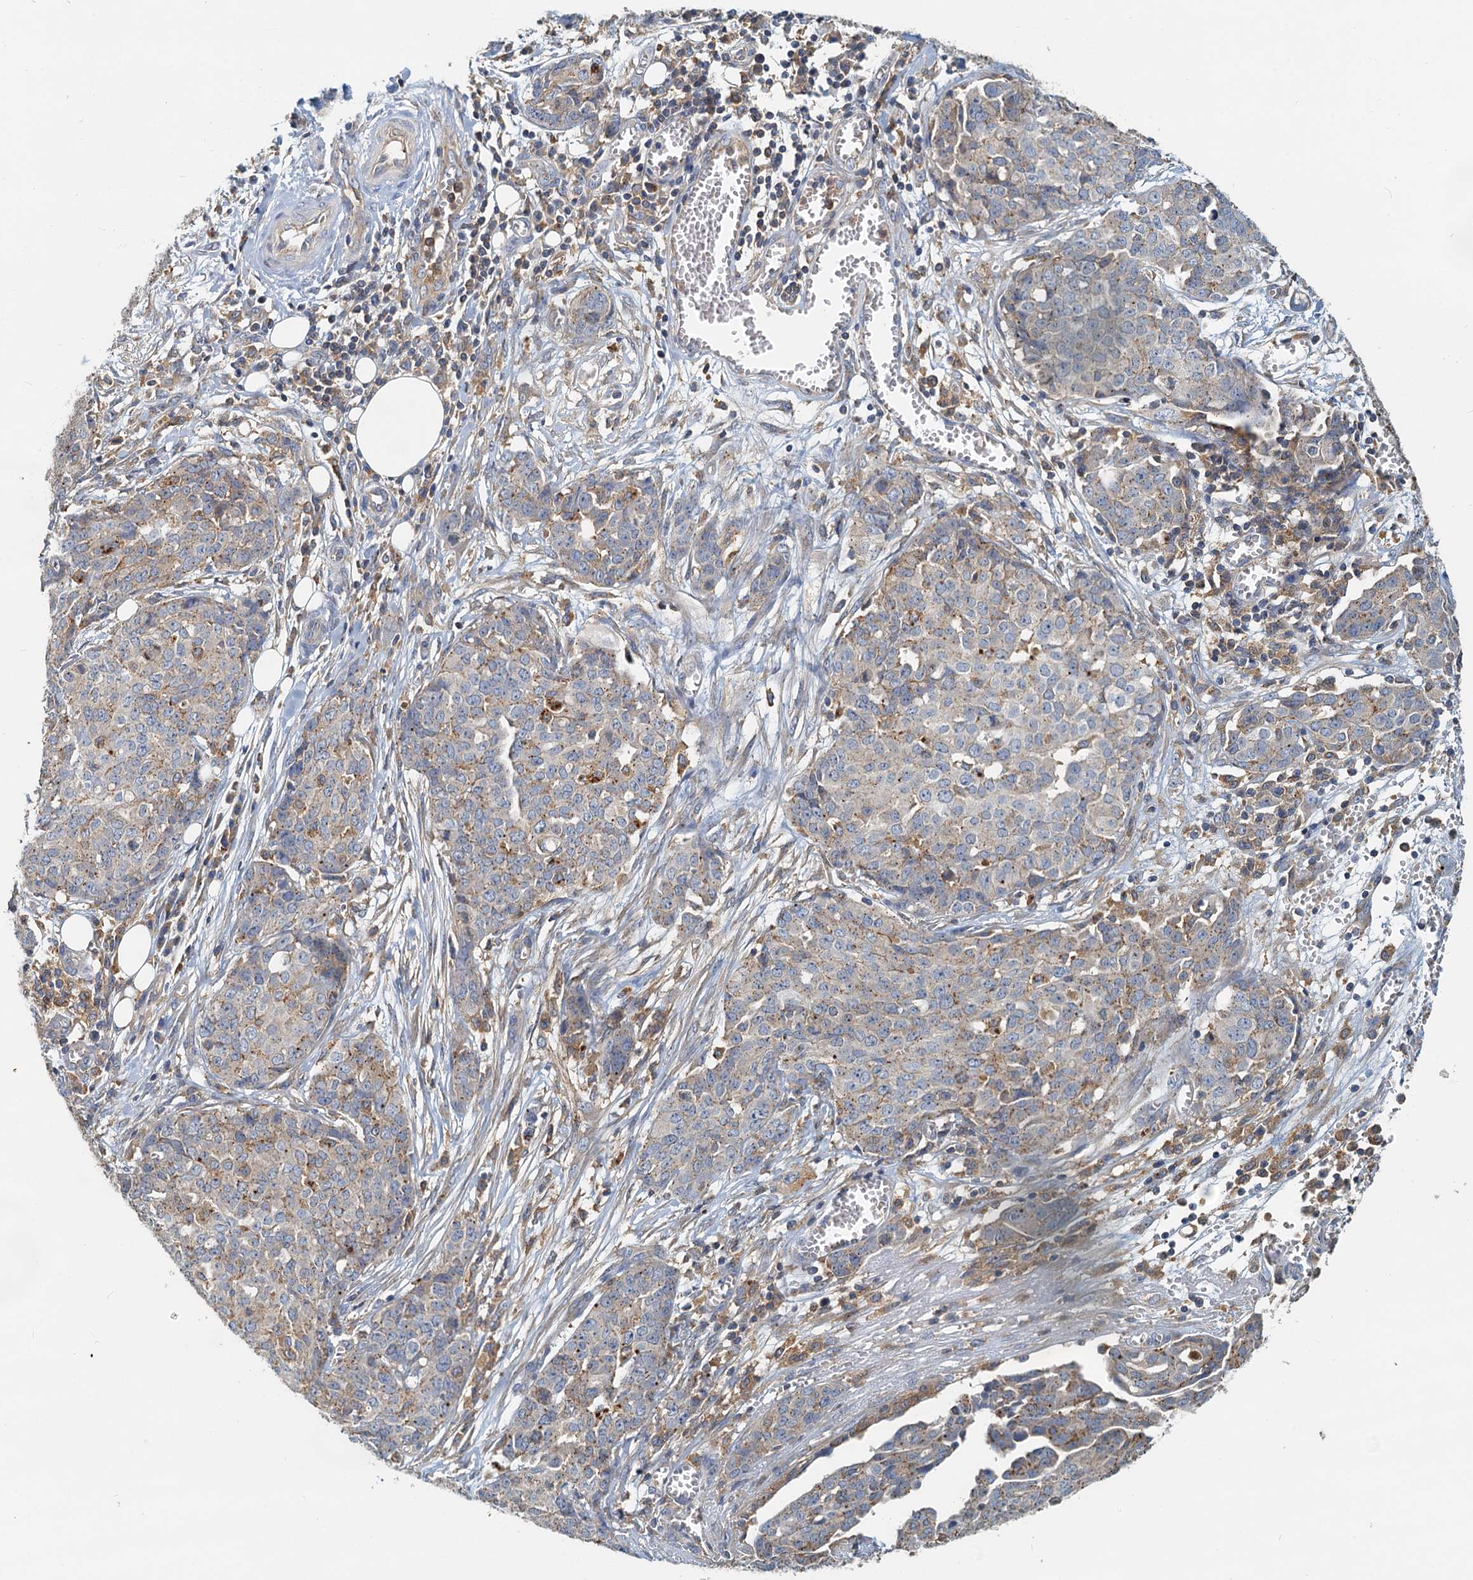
{"staining": {"intensity": "weak", "quantity": "<25%", "location": "cytoplasmic/membranous"}, "tissue": "ovarian cancer", "cell_type": "Tumor cells", "image_type": "cancer", "snomed": [{"axis": "morphology", "description": "Cystadenocarcinoma, serous, NOS"}, {"axis": "topography", "description": "Soft tissue"}, {"axis": "topography", "description": "Ovary"}], "caption": "An image of serous cystadenocarcinoma (ovarian) stained for a protein demonstrates no brown staining in tumor cells.", "gene": "TOLLIP", "patient": {"sex": "female", "age": 57}}